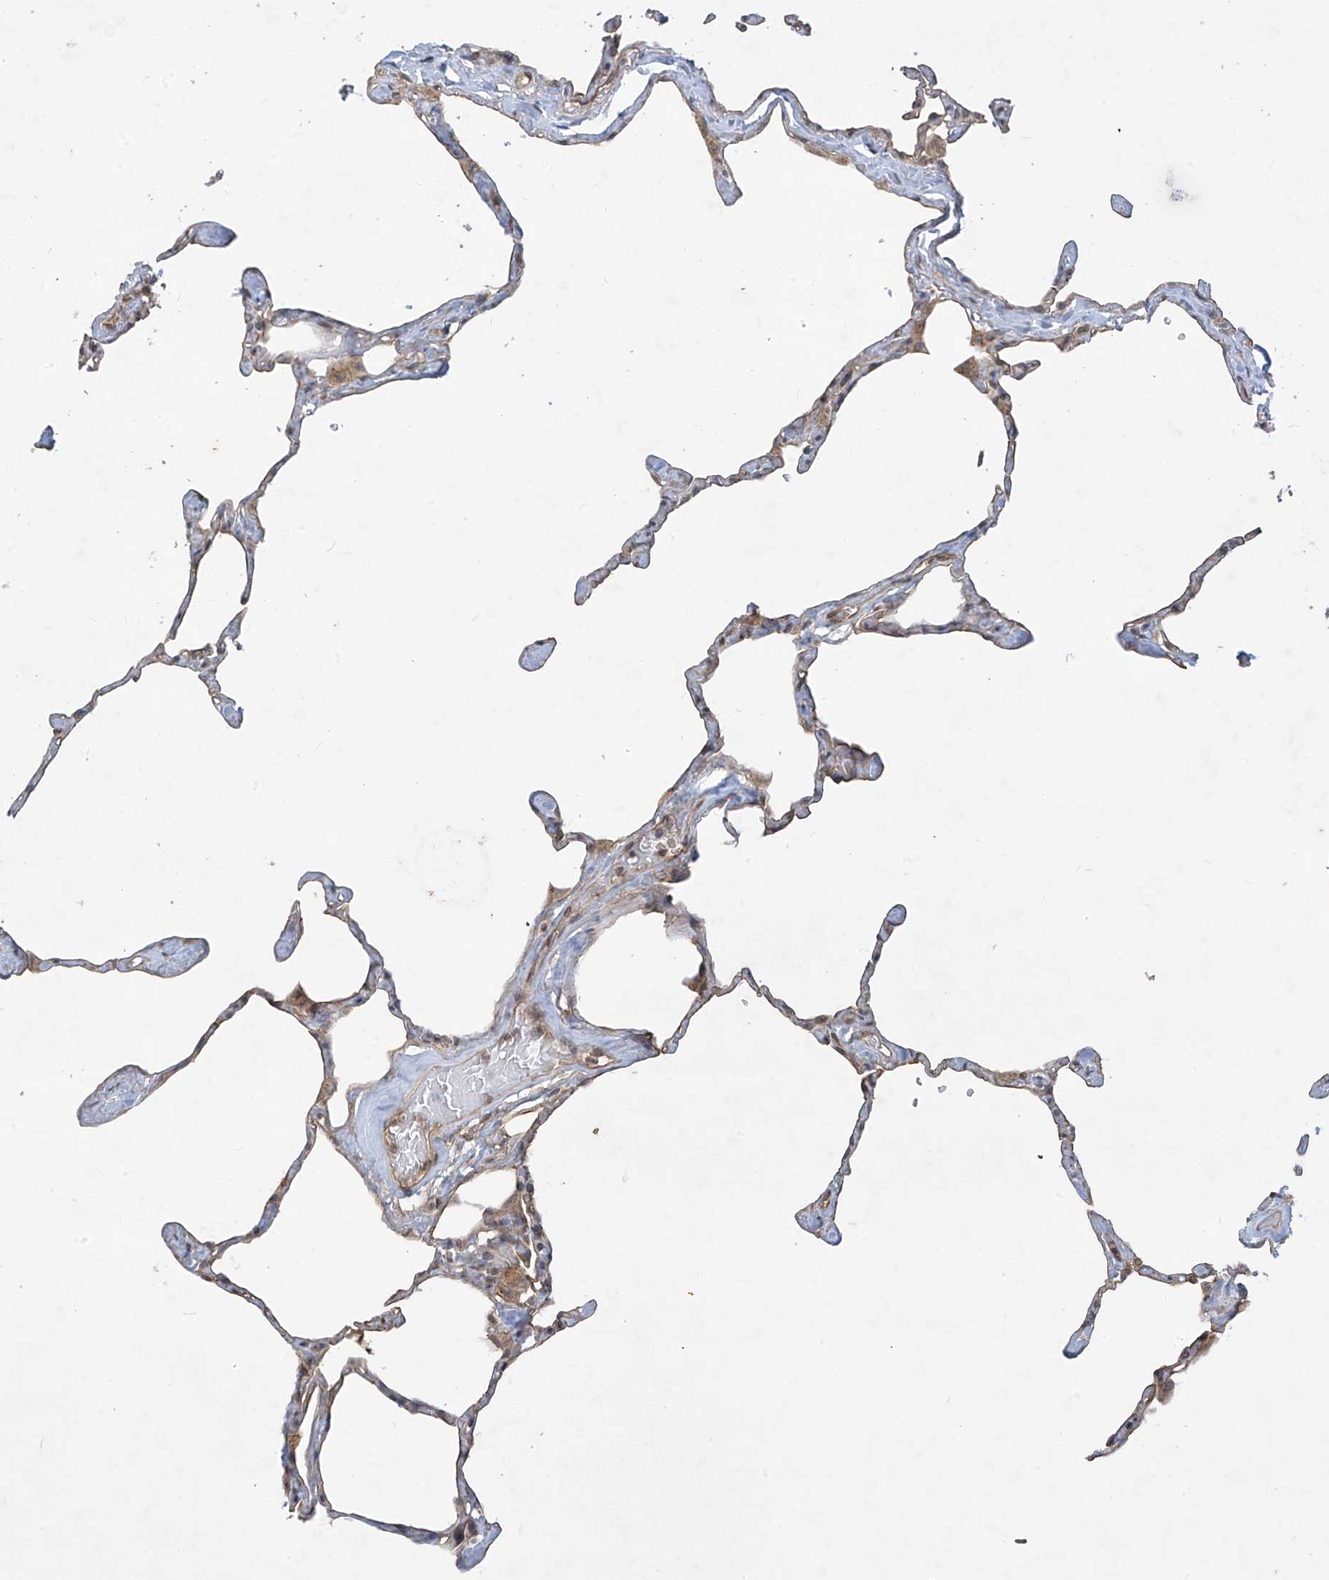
{"staining": {"intensity": "weak", "quantity": "<25%", "location": "cytoplasmic/membranous"}, "tissue": "lung", "cell_type": "Alveolar cells", "image_type": "normal", "snomed": [{"axis": "morphology", "description": "Normal tissue, NOS"}, {"axis": "topography", "description": "Lung"}], "caption": "IHC image of benign lung: human lung stained with DAB reveals no significant protein positivity in alveolar cells.", "gene": "DGKQ", "patient": {"sex": "male", "age": 65}}